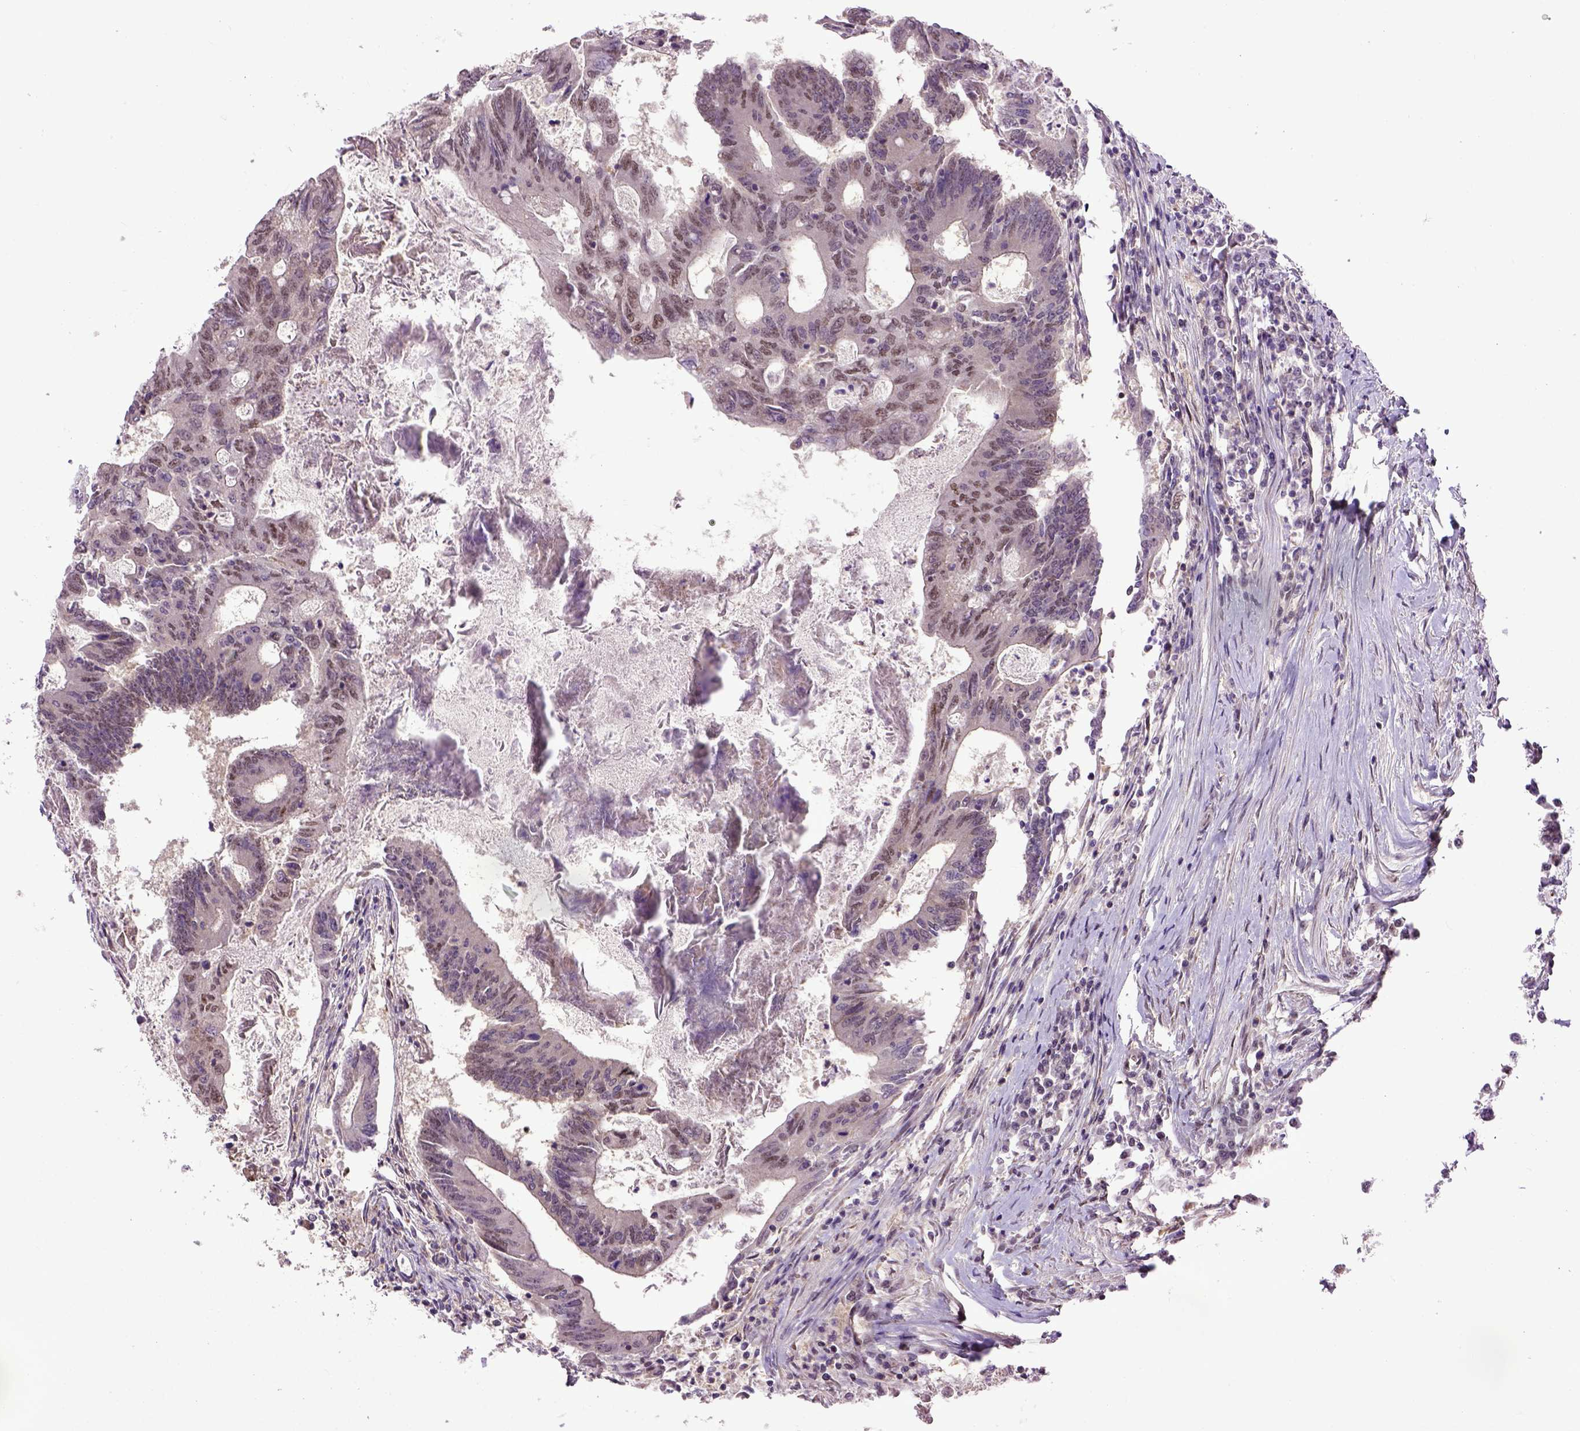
{"staining": {"intensity": "moderate", "quantity": "25%-75%", "location": "nuclear"}, "tissue": "colorectal cancer", "cell_type": "Tumor cells", "image_type": "cancer", "snomed": [{"axis": "morphology", "description": "Adenocarcinoma, NOS"}, {"axis": "topography", "description": "Colon"}], "caption": "IHC (DAB) staining of human colorectal adenocarcinoma displays moderate nuclear protein positivity in about 25%-75% of tumor cells.", "gene": "UBA3", "patient": {"sex": "female", "age": 70}}